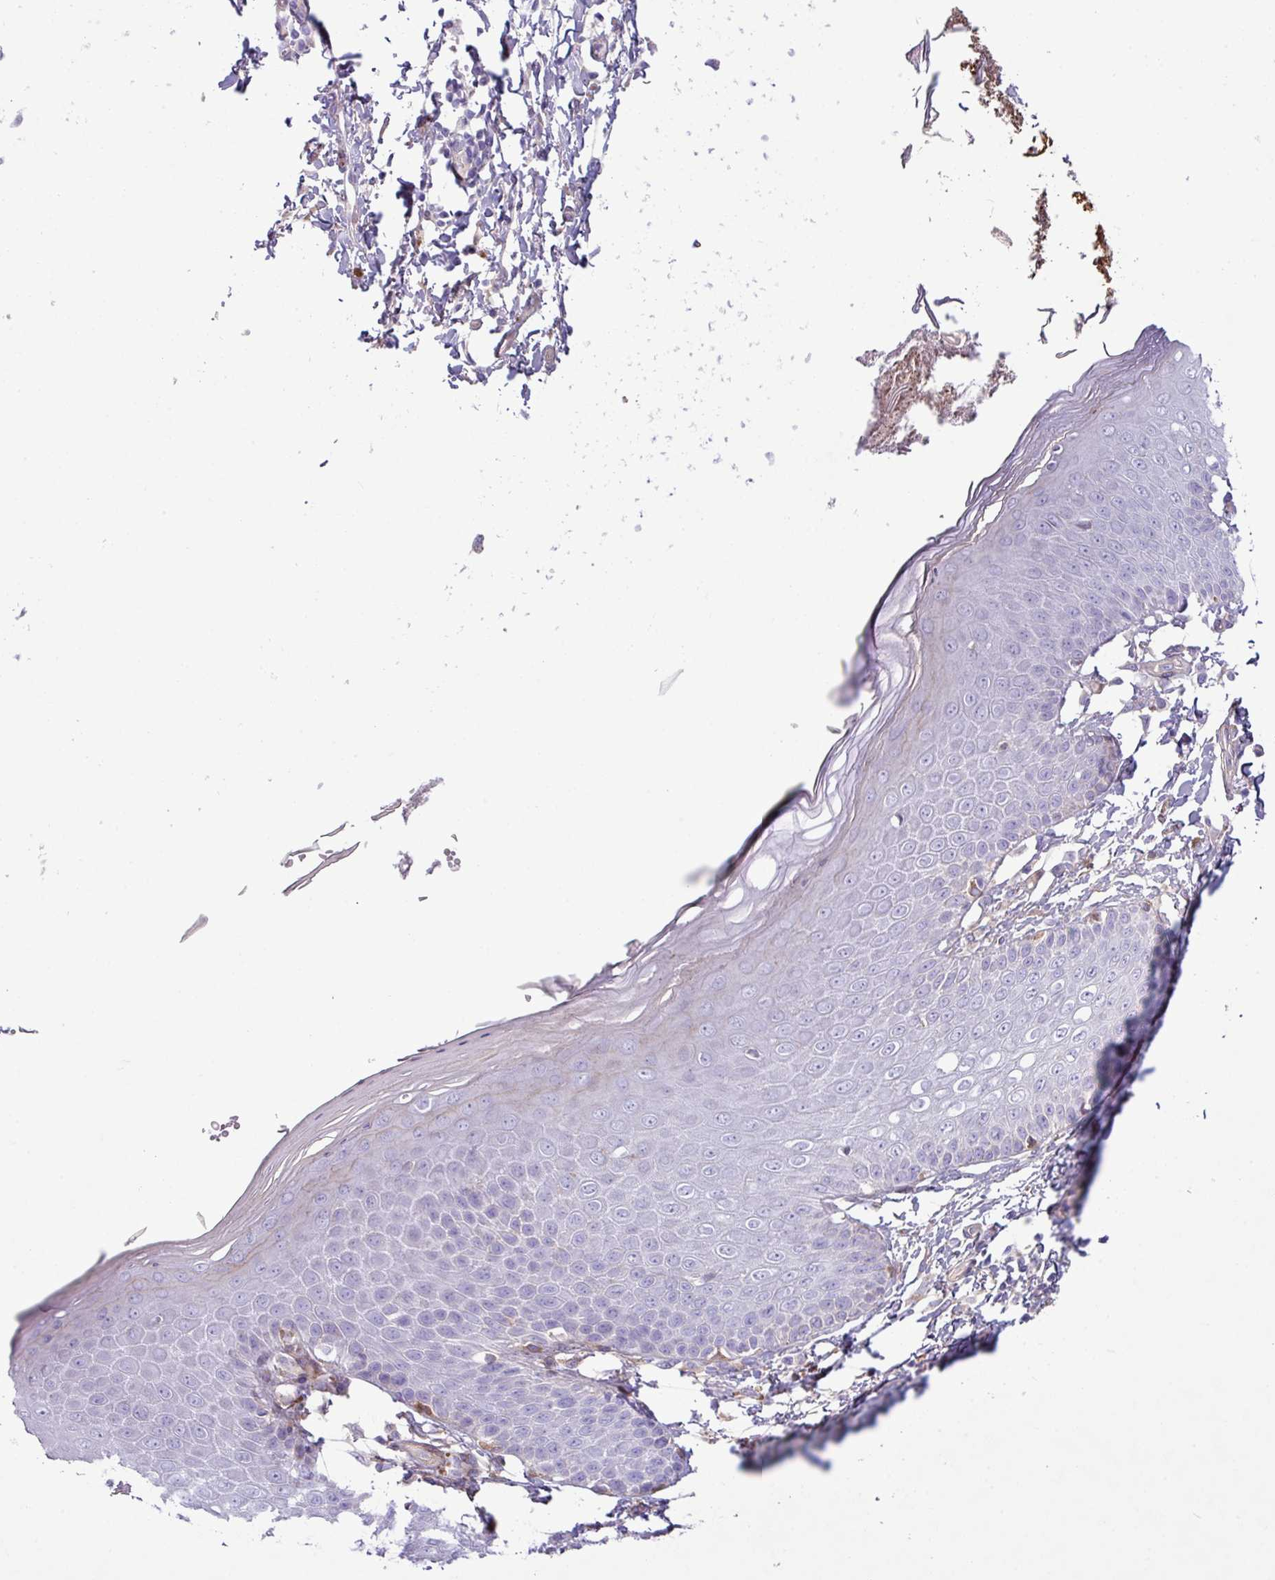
{"staining": {"intensity": "negative", "quantity": "none", "location": "none"}, "tissue": "skin", "cell_type": "Epidermal cells", "image_type": "normal", "snomed": [{"axis": "morphology", "description": "Normal tissue, NOS"}, {"axis": "topography", "description": "Peripheral nerve tissue"}], "caption": "Immunohistochemical staining of normal skin reveals no significant staining in epidermal cells. The staining is performed using DAB brown chromogen with nuclei counter-stained in using hematoxylin.", "gene": "KIRREL3", "patient": {"sex": "male", "age": 51}}